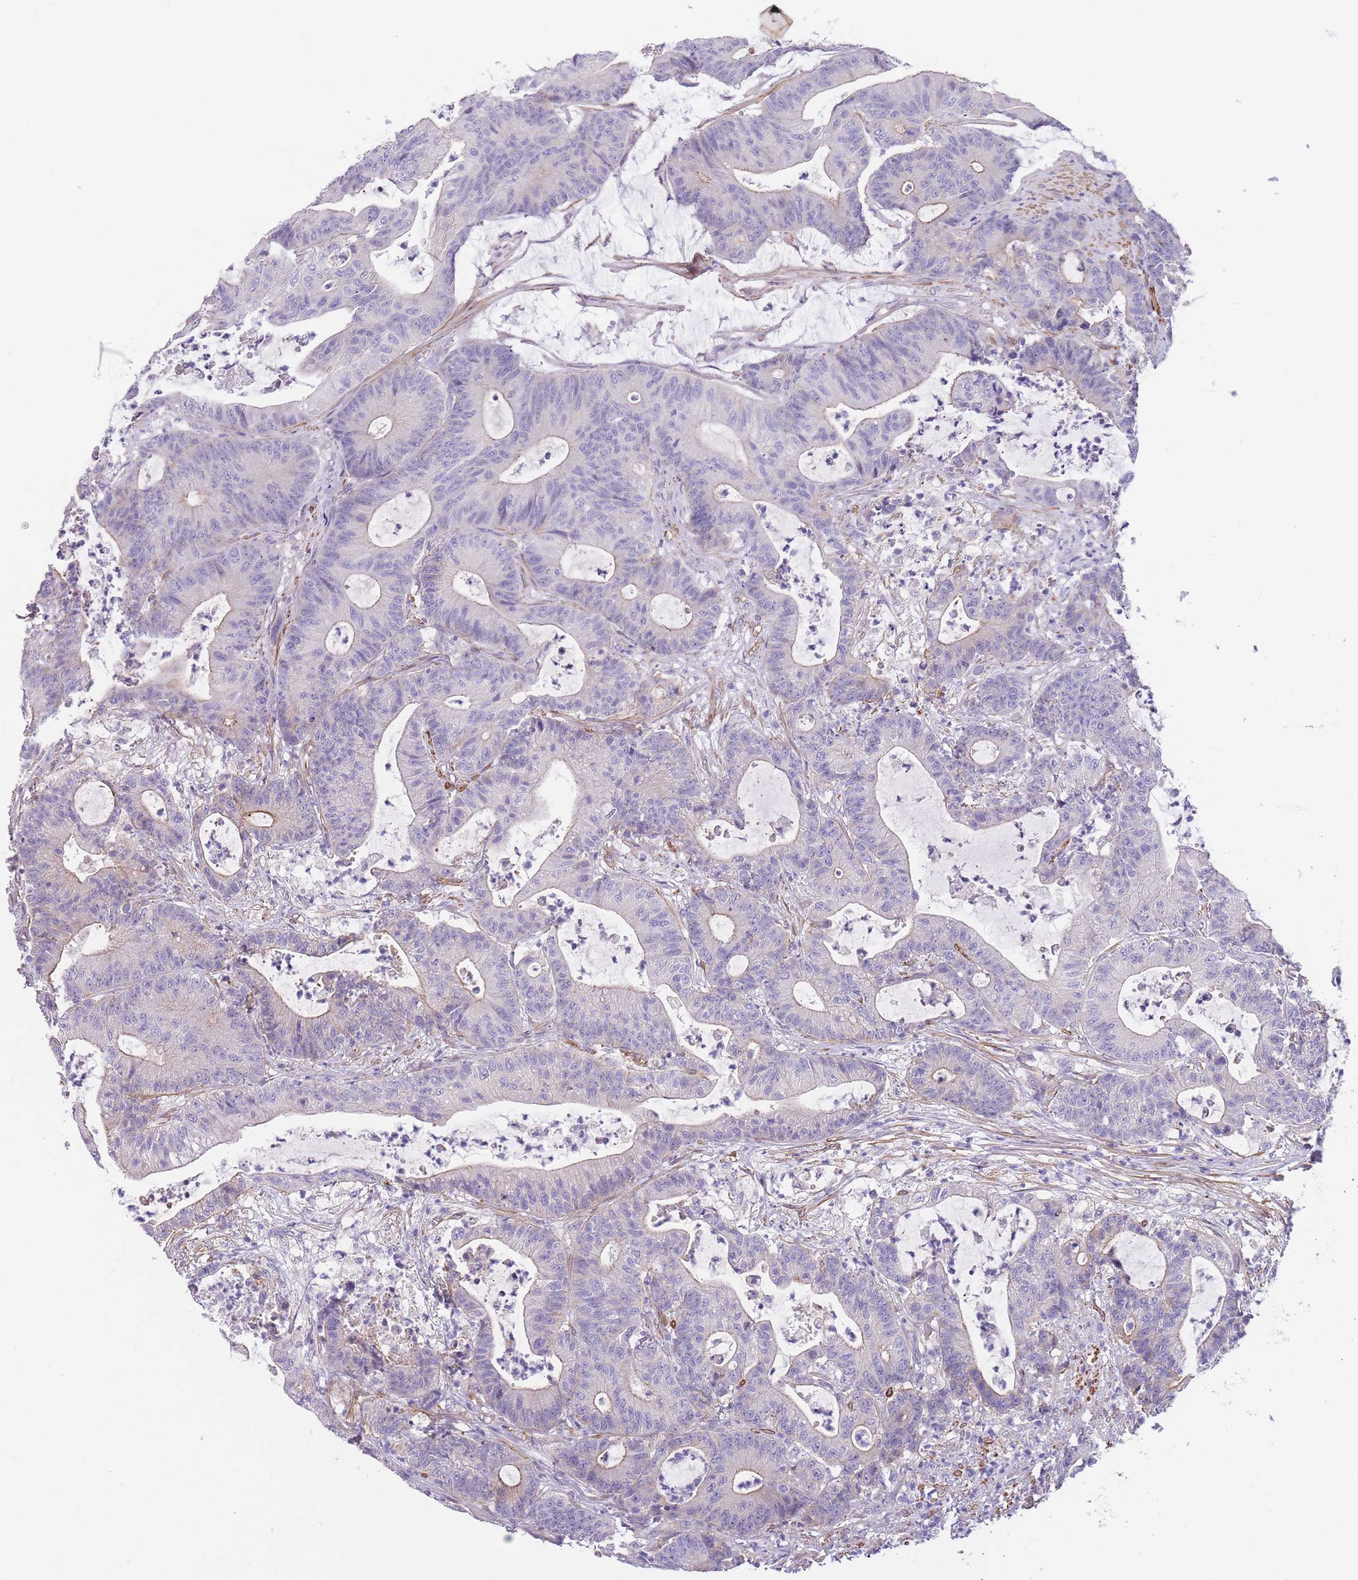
{"staining": {"intensity": "weak", "quantity": "<25%", "location": "cytoplasmic/membranous"}, "tissue": "colorectal cancer", "cell_type": "Tumor cells", "image_type": "cancer", "snomed": [{"axis": "morphology", "description": "Adenocarcinoma, NOS"}, {"axis": "topography", "description": "Colon"}], "caption": "The histopathology image exhibits no significant expression in tumor cells of colorectal cancer (adenocarcinoma).", "gene": "FAM124A", "patient": {"sex": "female", "age": 84}}